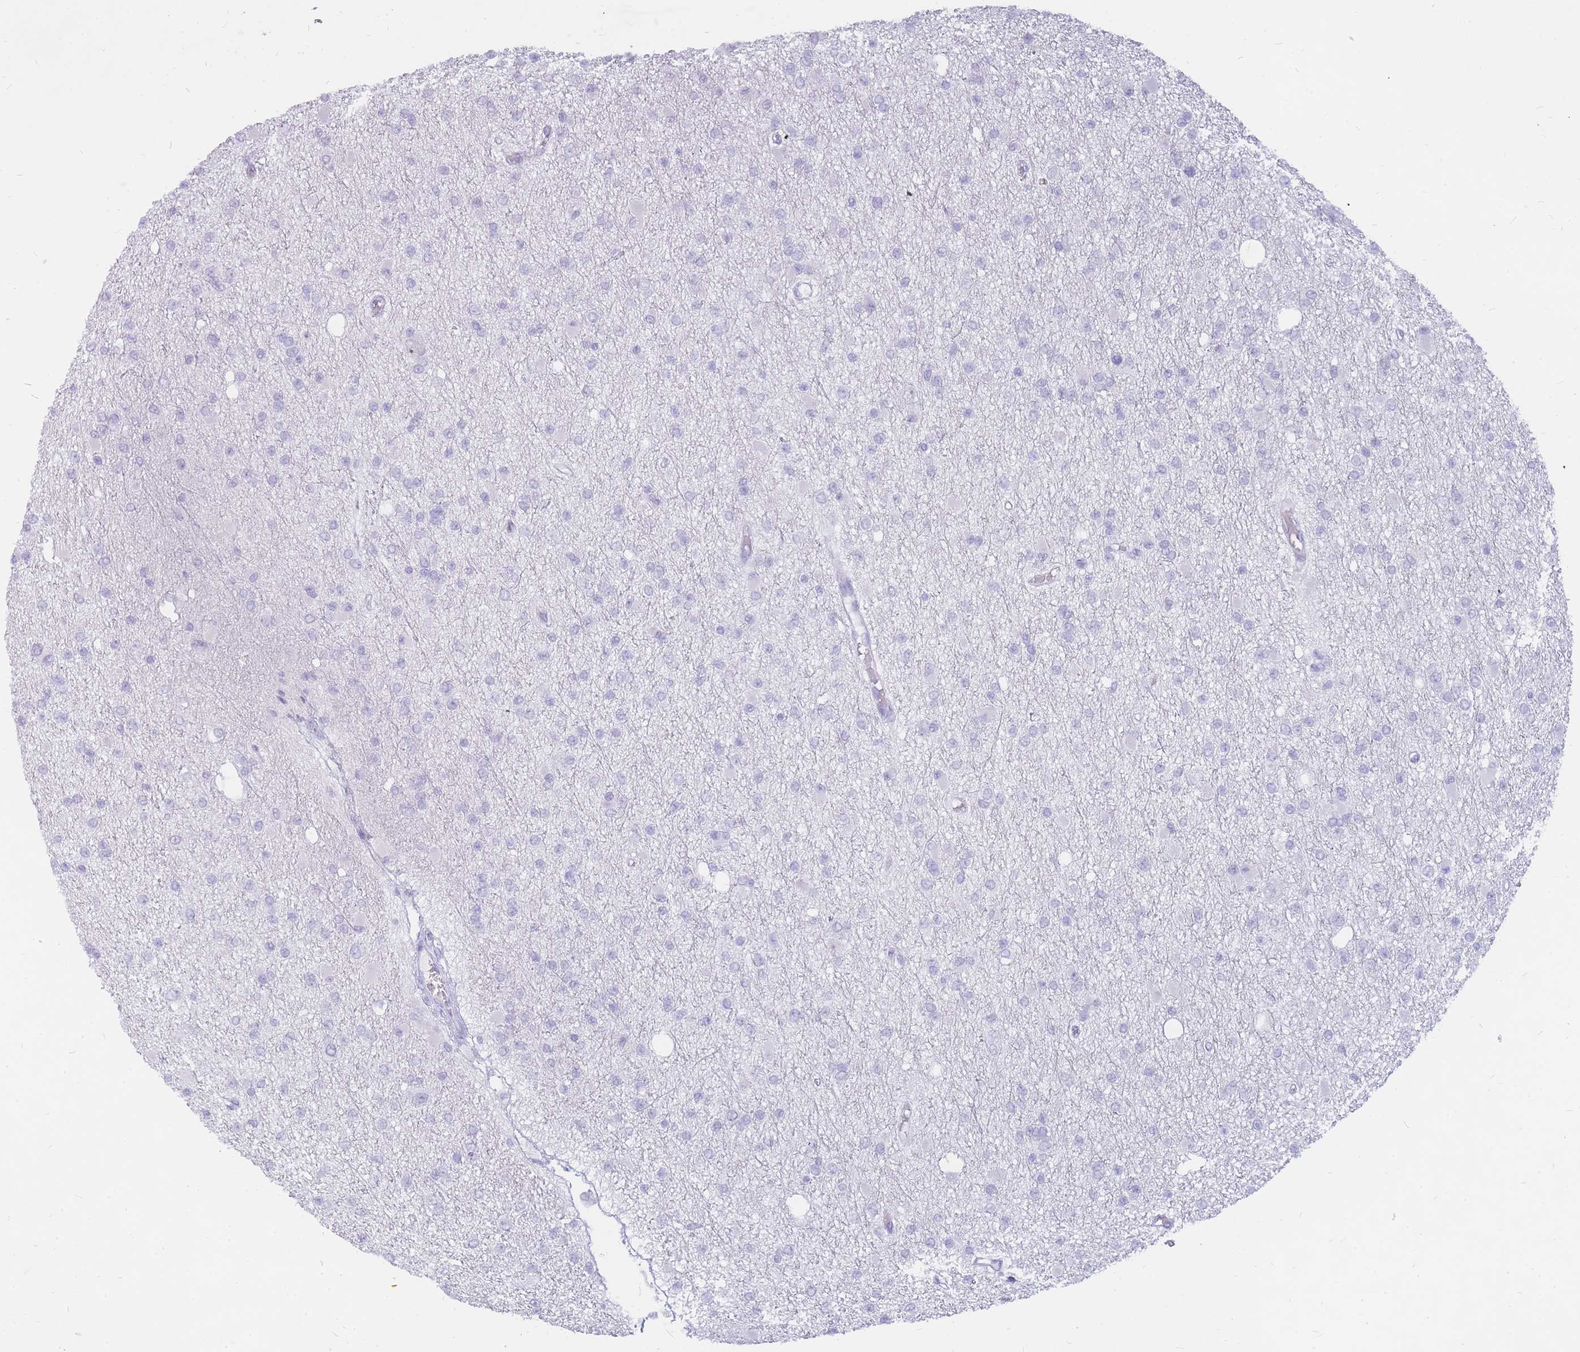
{"staining": {"intensity": "negative", "quantity": "none", "location": "none"}, "tissue": "glioma", "cell_type": "Tumor cells", "image_type": "cancer", "snomed": [{"axis": "morphology", "description": "Glioma, malignant, Low grade"}, {"axis": "topography", "description": "Brain"}], "caption": "The IHC micrograph has no significant staining in tumor cells of glioma tissue. (DAB (3,3'-diaminobenzidine) immunohistochemistry, high magnification).", "gene": "INS", "patient": {"sex": "female", "age": 22}}